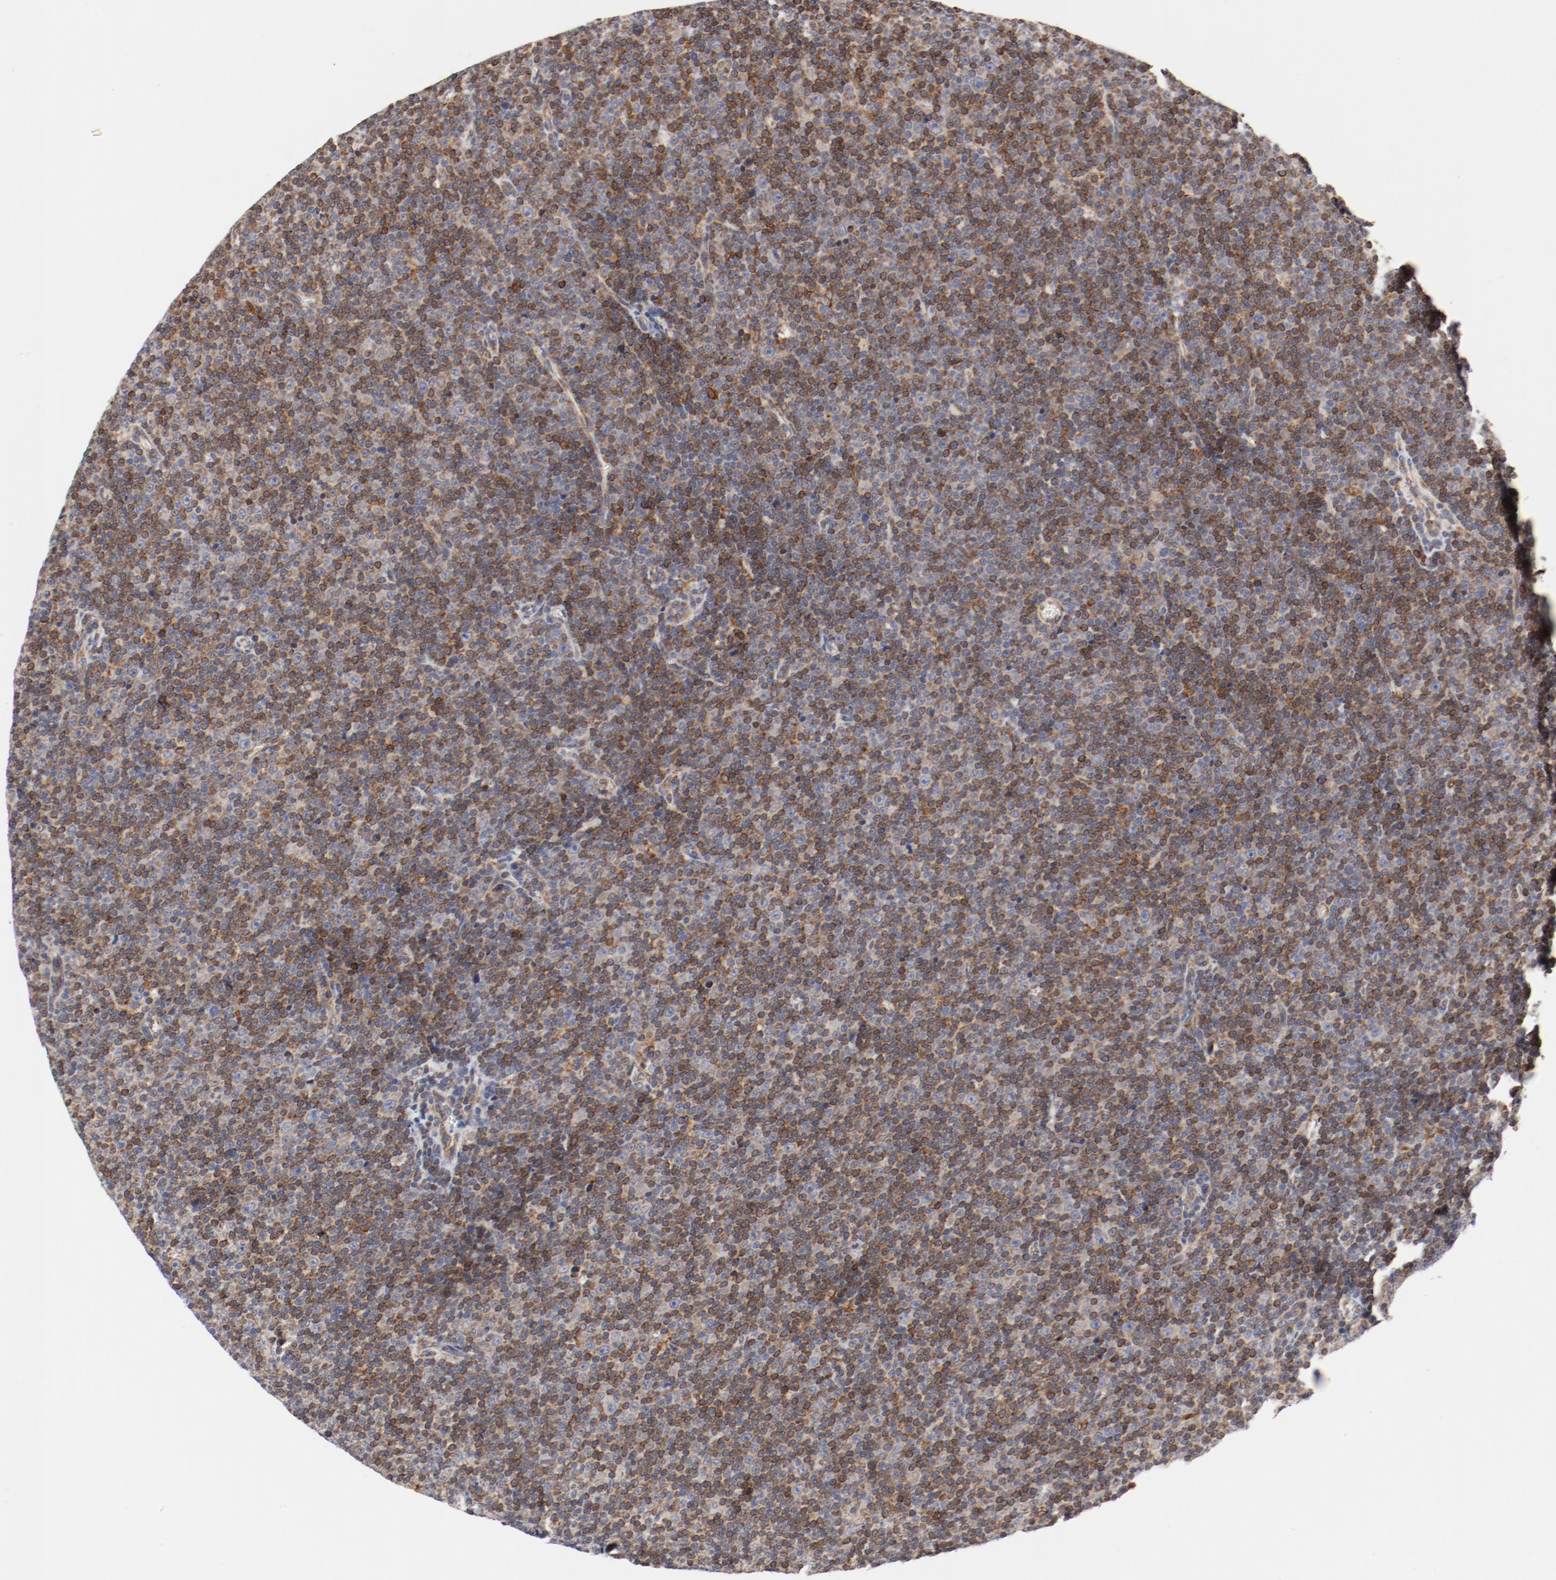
{"staining": {"intensity": "moderate", "quantity": ">75%", "location": "cytoplasmic/membranous"}, "tissue": "lymphoma", "cell_type": "Tumor cells", "image_type": "cancer", "snomed": [{"axis": "morphology", "description": "Malignant lymphoma, non-Hodgkin's type, Low grade"}, {"axis": "topography", "description": "Lymph node"}], "caption": "This photomicrograph reveals immunohistochemistry (IHC) staining of malignant lymphoma, non-Hodgkin's type (low-grade), with medium moderate cytoplasmic/membranous expression in approximately >75% of tumor cells.", "gene": "PDPK1", "patient": {"sex": "female", "age": 67}}